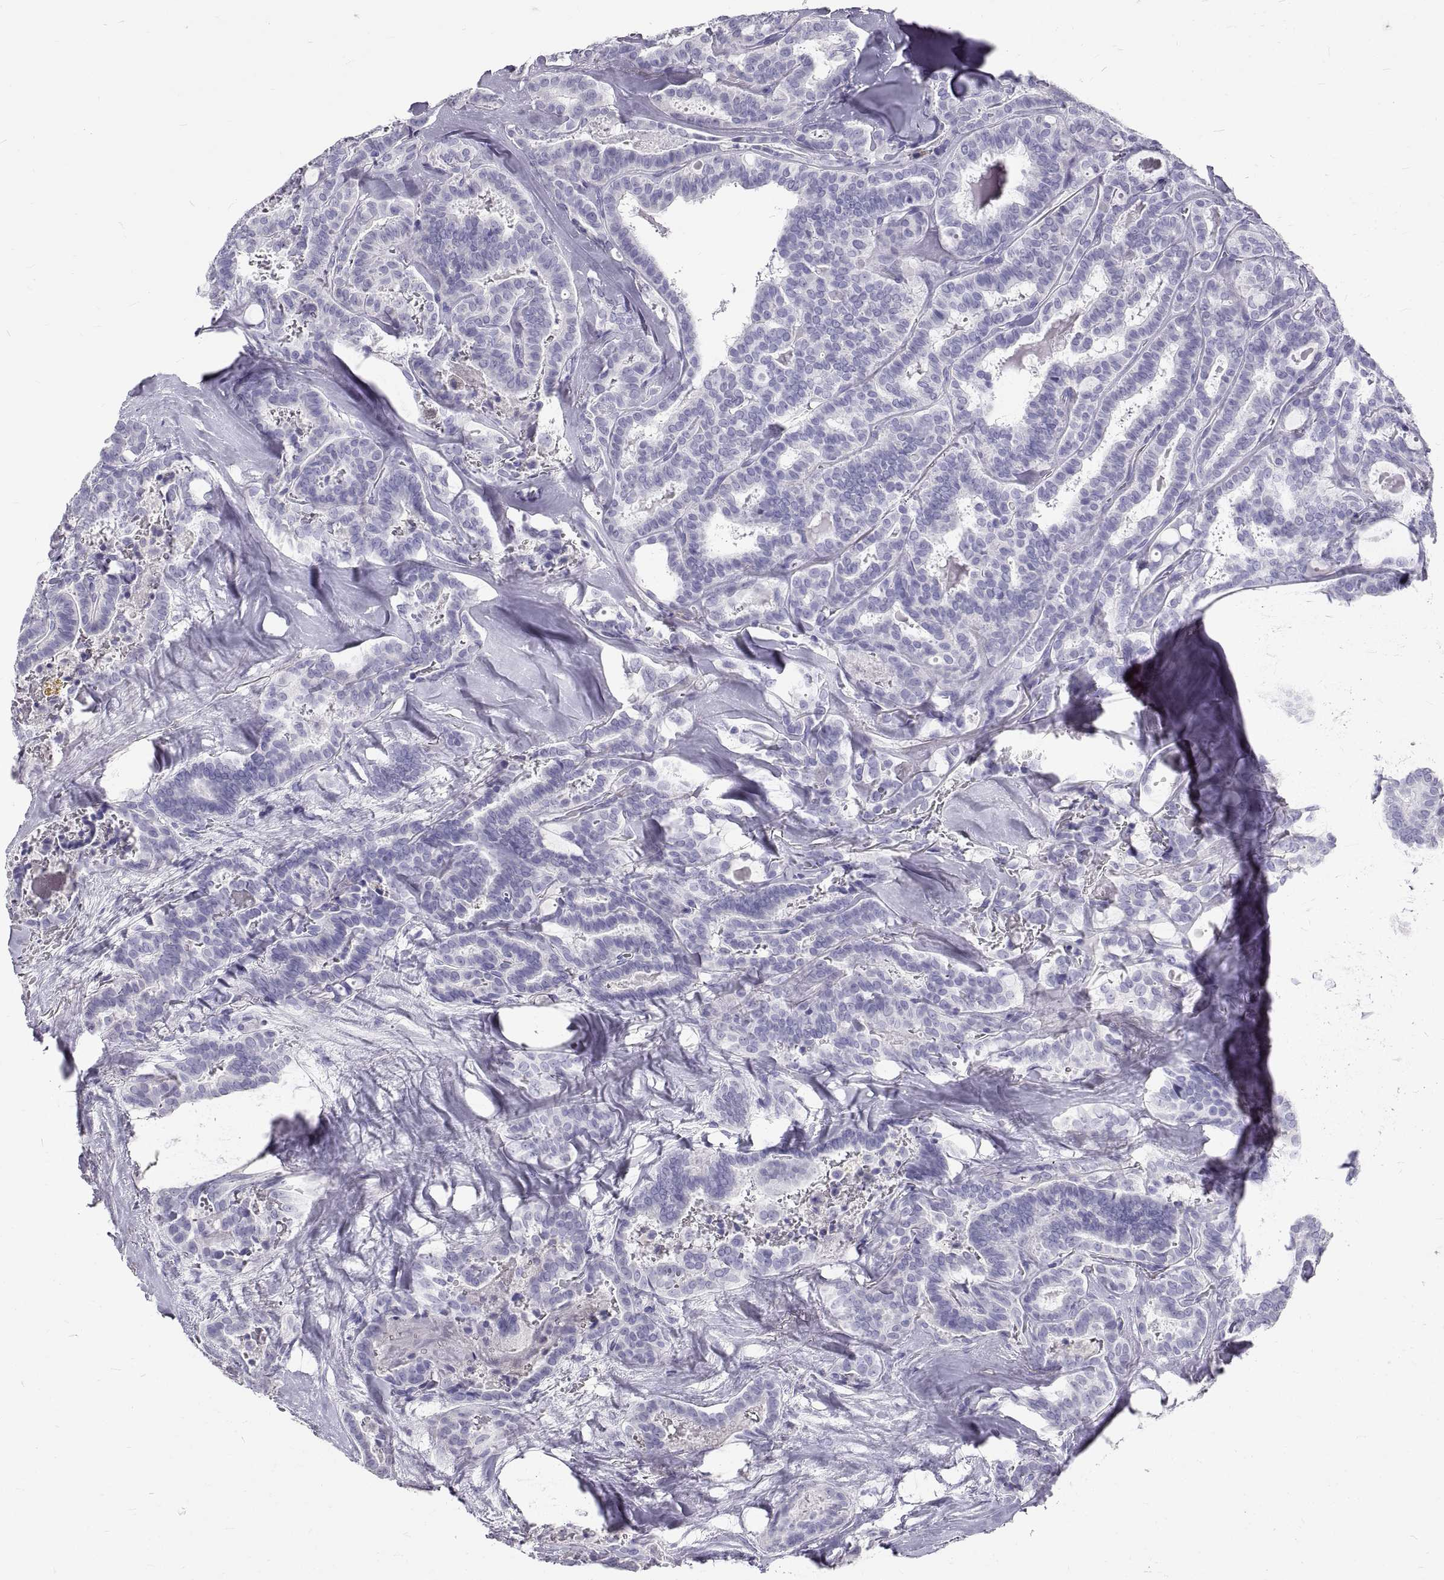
{"staining": {"intensity": "negative", "quantity": "none", "location": "none"}, "tissue": "thyroid cancer", "cell_type": "Tumor cells", "image_type": "cancer", "snomed": [{"axis": "morphology", "description": "Papillary adenocarcinoma, NOS"}, {"axis": "topography", "description": "Thyroid gland"}], "caption": "High magnification brightfield microscopy of papillary adenocarcinoma (thyroid) stained with DAB (3,3'-diaminobenzidine) (brown) and counterstained with hematoxylin (blue): tumor cells show no significant positivity.", "gene": "GNG12", "patient": {"sex": "female", "age": 39}}